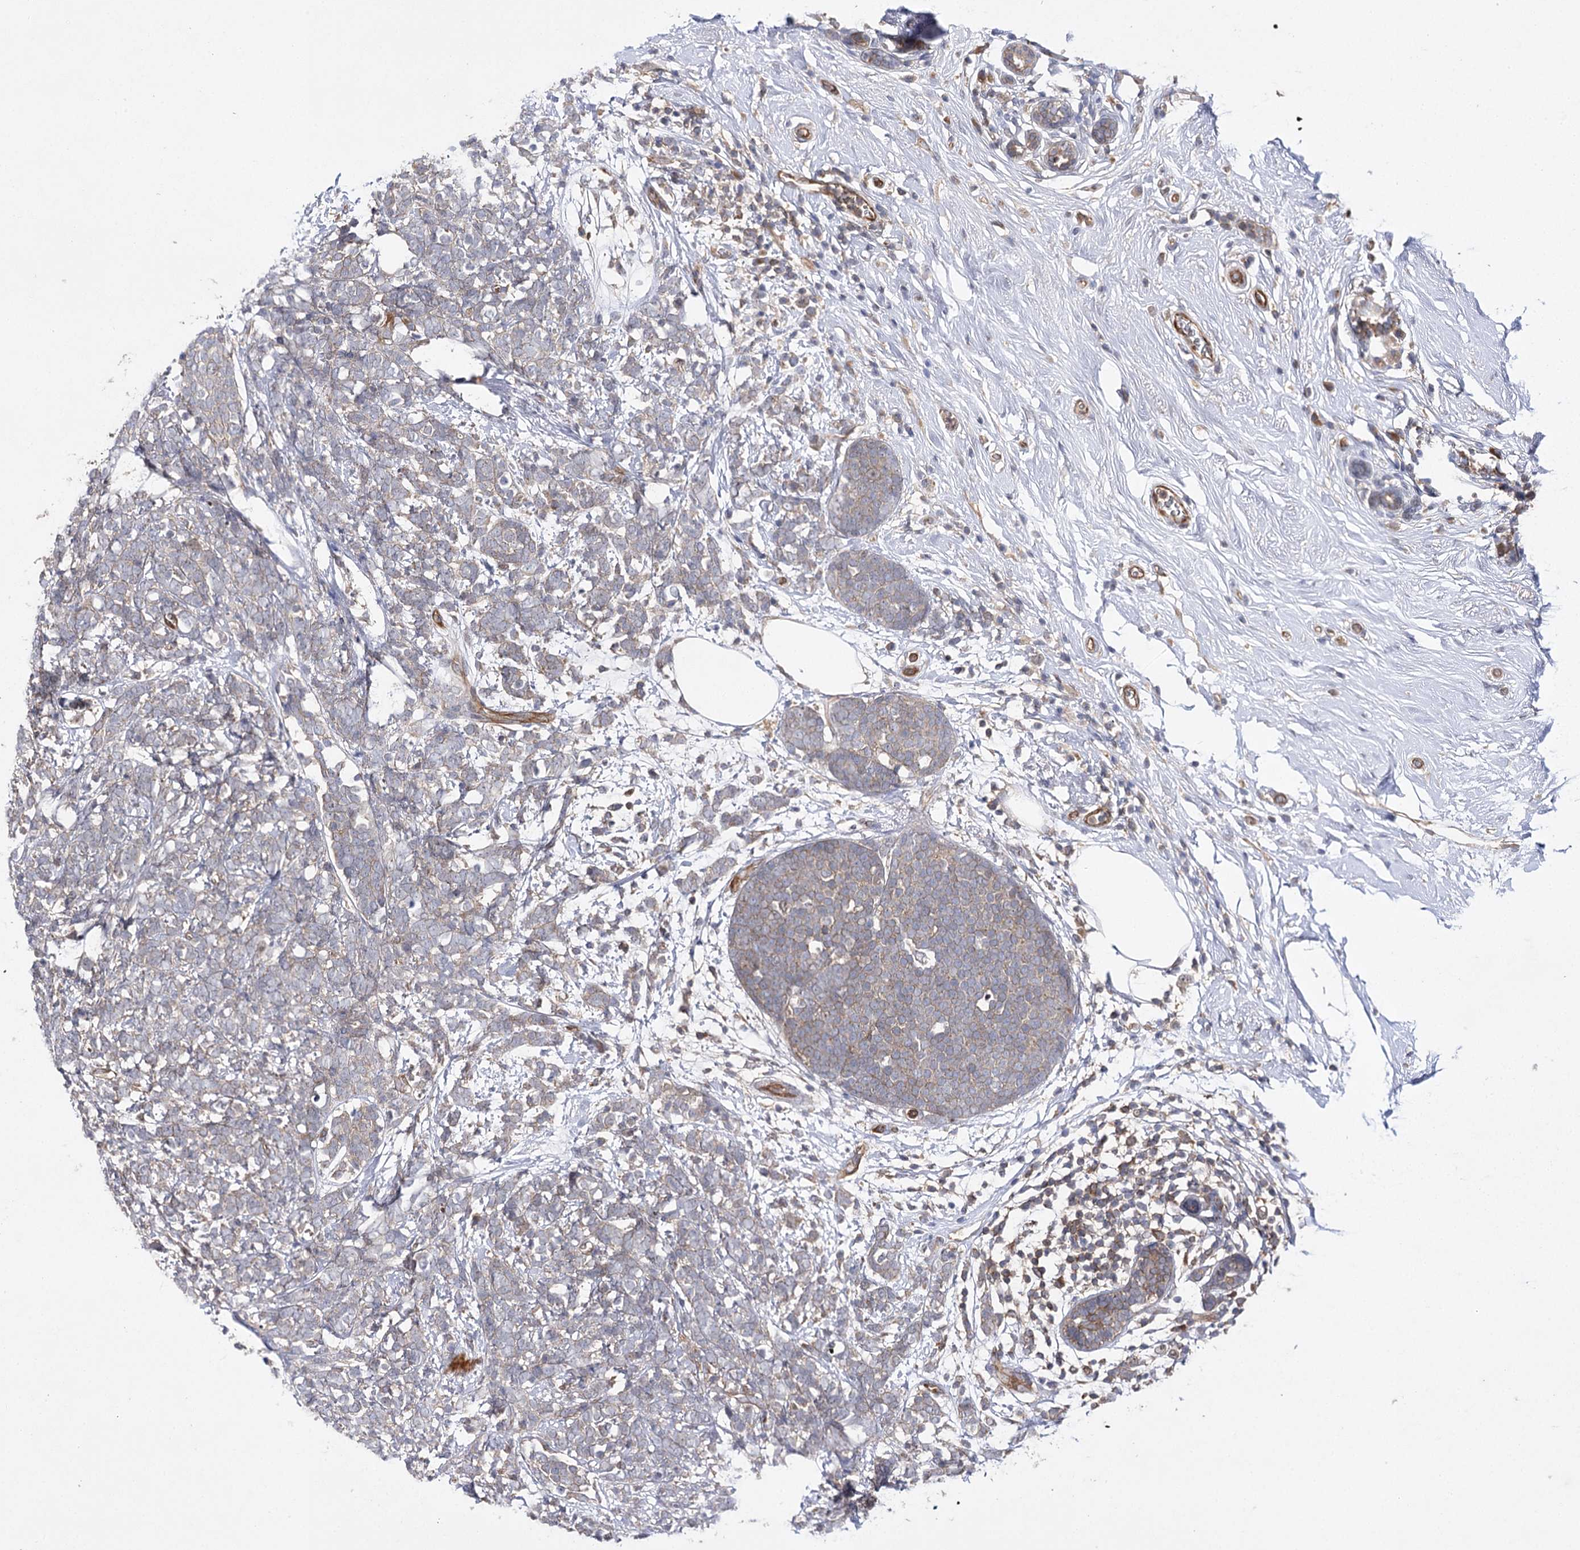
{"staining": {"intensity": "weak", "quantity": "<25%", "location": "cytoplasmic/membranous"}, "tissue": "breast cancer", "cell_type": "Tumor cells", "image_type": "cancer", "snomed": [{"axis": "morphology", "description": "Lobular carcinoma"}, {"axis": "topography", "description": "Breast"}], "caption": "This is a histopathology image of IHC staining of breast cancer, which shows no staining in tumor cells.", "gene": "BCR", "patient": {"sex": "female", "age": 58}}